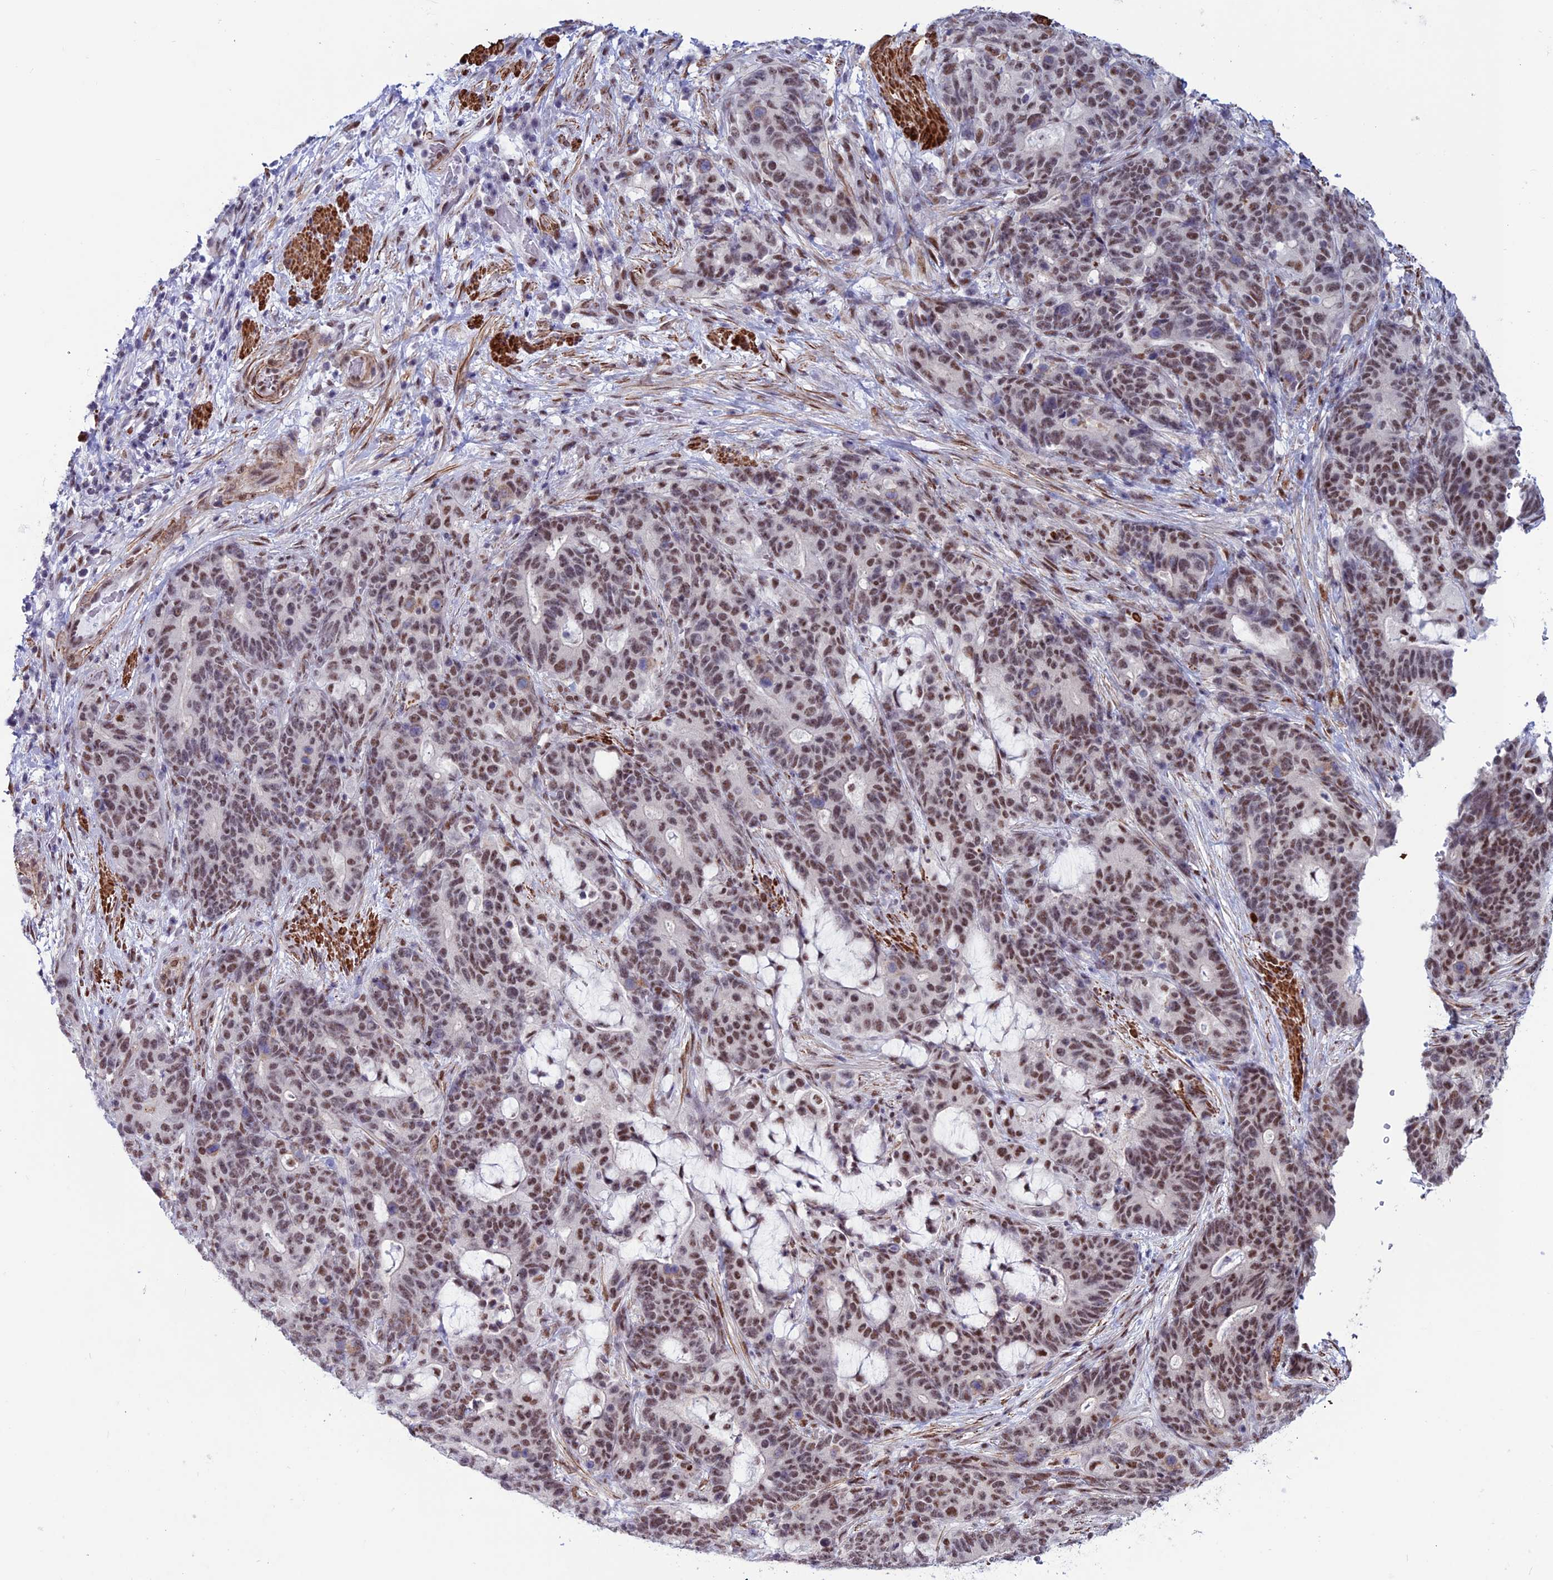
{"staining": {"intensity": "moderate", "quantity": ">75%", "location": "nuclear"}, "tissue": "stomach cancer", "cell_type": "Tumor cells", "image_type": "cancer", "snomed": [{"axis": "morphology", "description": "Normal tissue, NOS"}, {"axis": "morphology", "description": "Adenocarcinoma, NOS"}, {"axis": "topography", "description": "Stomach"}], "caption": "A brown stain shows moderate nuclear positivity of a protein in human adenocarcinoma (stomach) tumor cells. (DAB IHC, brown staining for protein, blue staining for nuclei).", "gene": "U2AF1", "patient": {"sex": "female", "age": 64}}